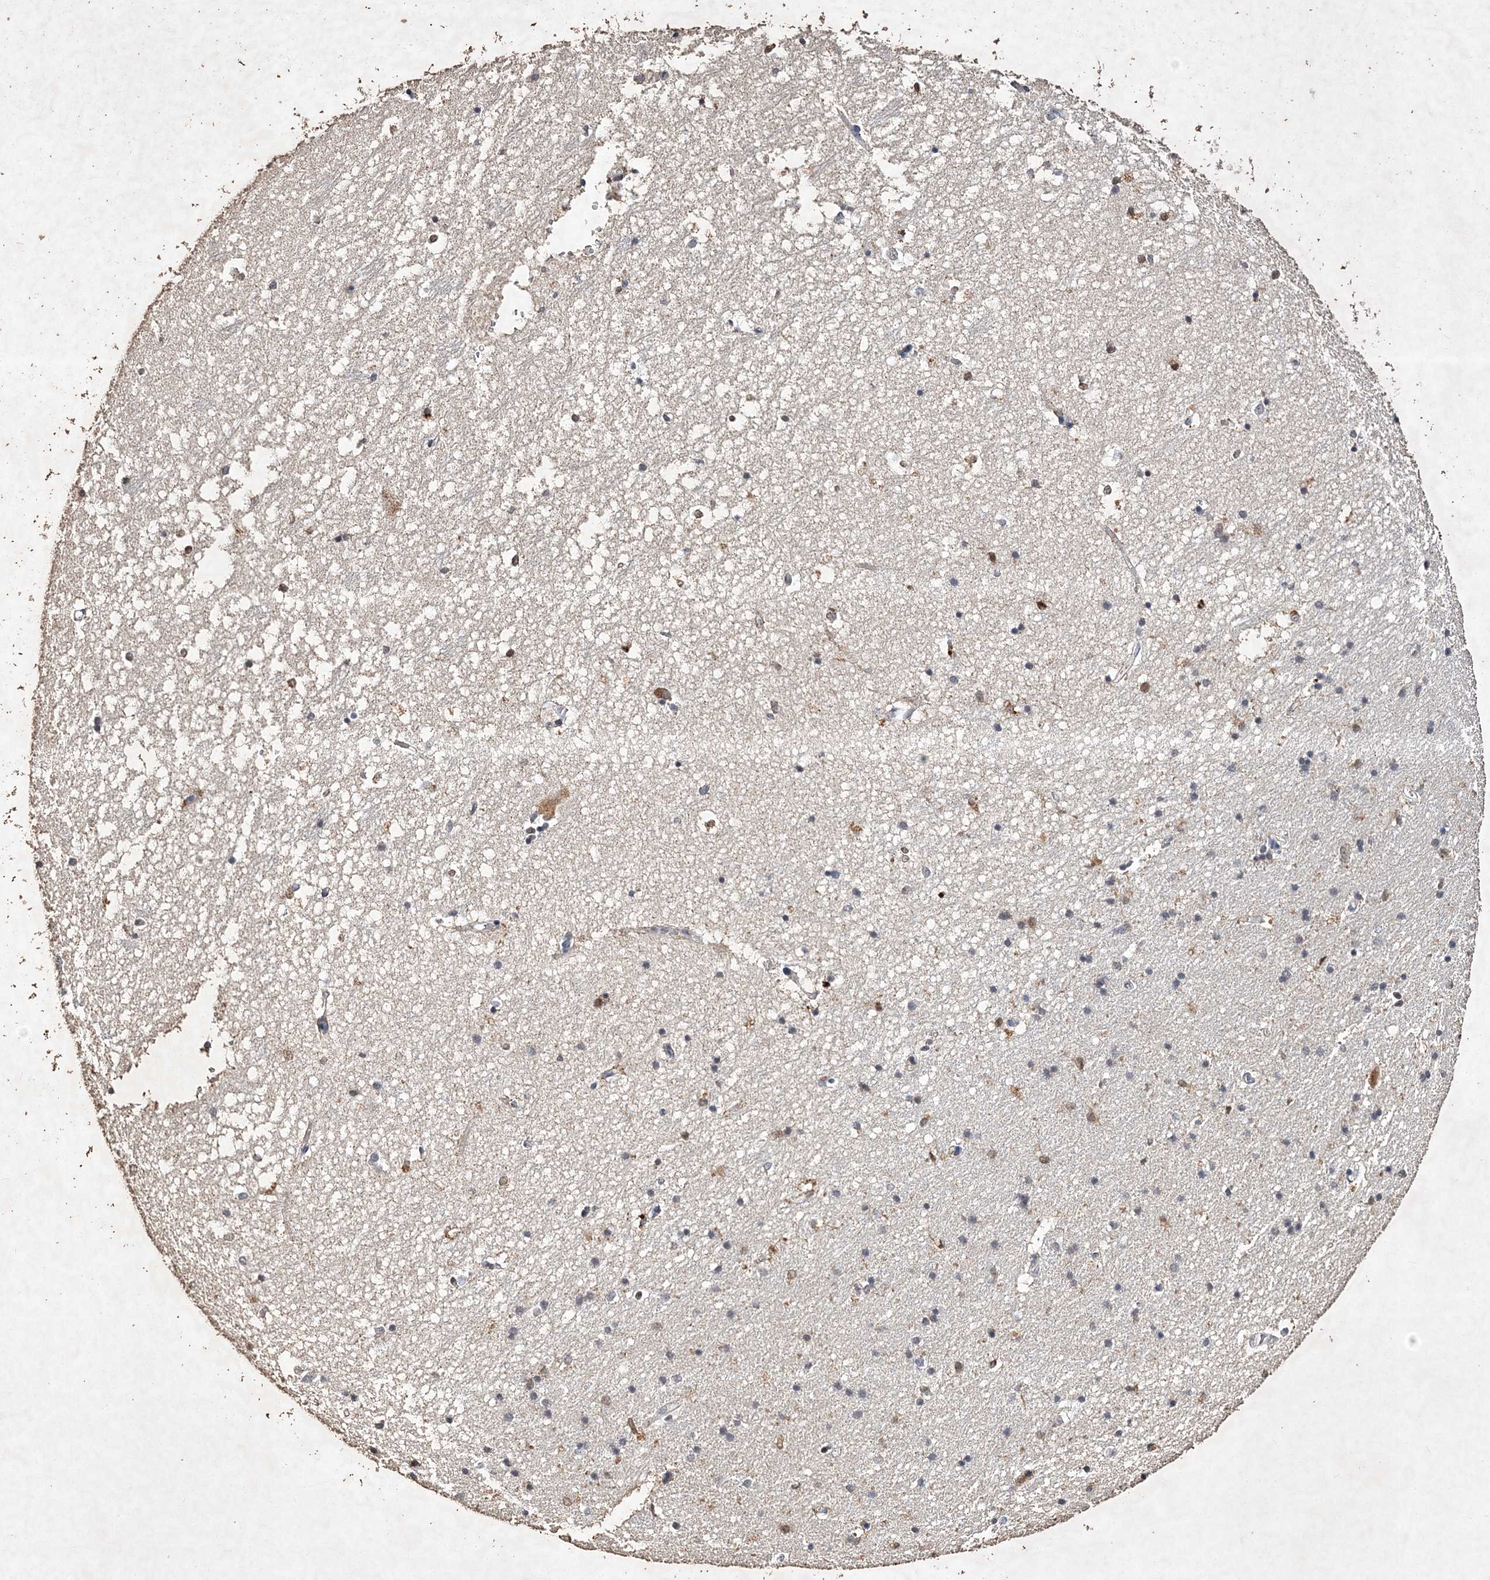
{"staining": {"intensity": "moderate", "quantity": "<25%", "location": "nuclear"}, "tissue": "hippocampus", "cell_type": "Glial cells", "image_type": "normal", "snomed": [{"axis": "morphology", "description": "Normal tissue, NOS"}, {"axis": "topography", "description": "Hippocampus"}], "caption": "This histopathology image exhibits unremarkable hippocampus stained with IHC to label a protein in brown. The nuclear of glial cells show moderate positivity for the protein. Nuclei are counter-stained blue.", "gene": "C3orf38", "patient": {"sex": "male", "age": 45}}